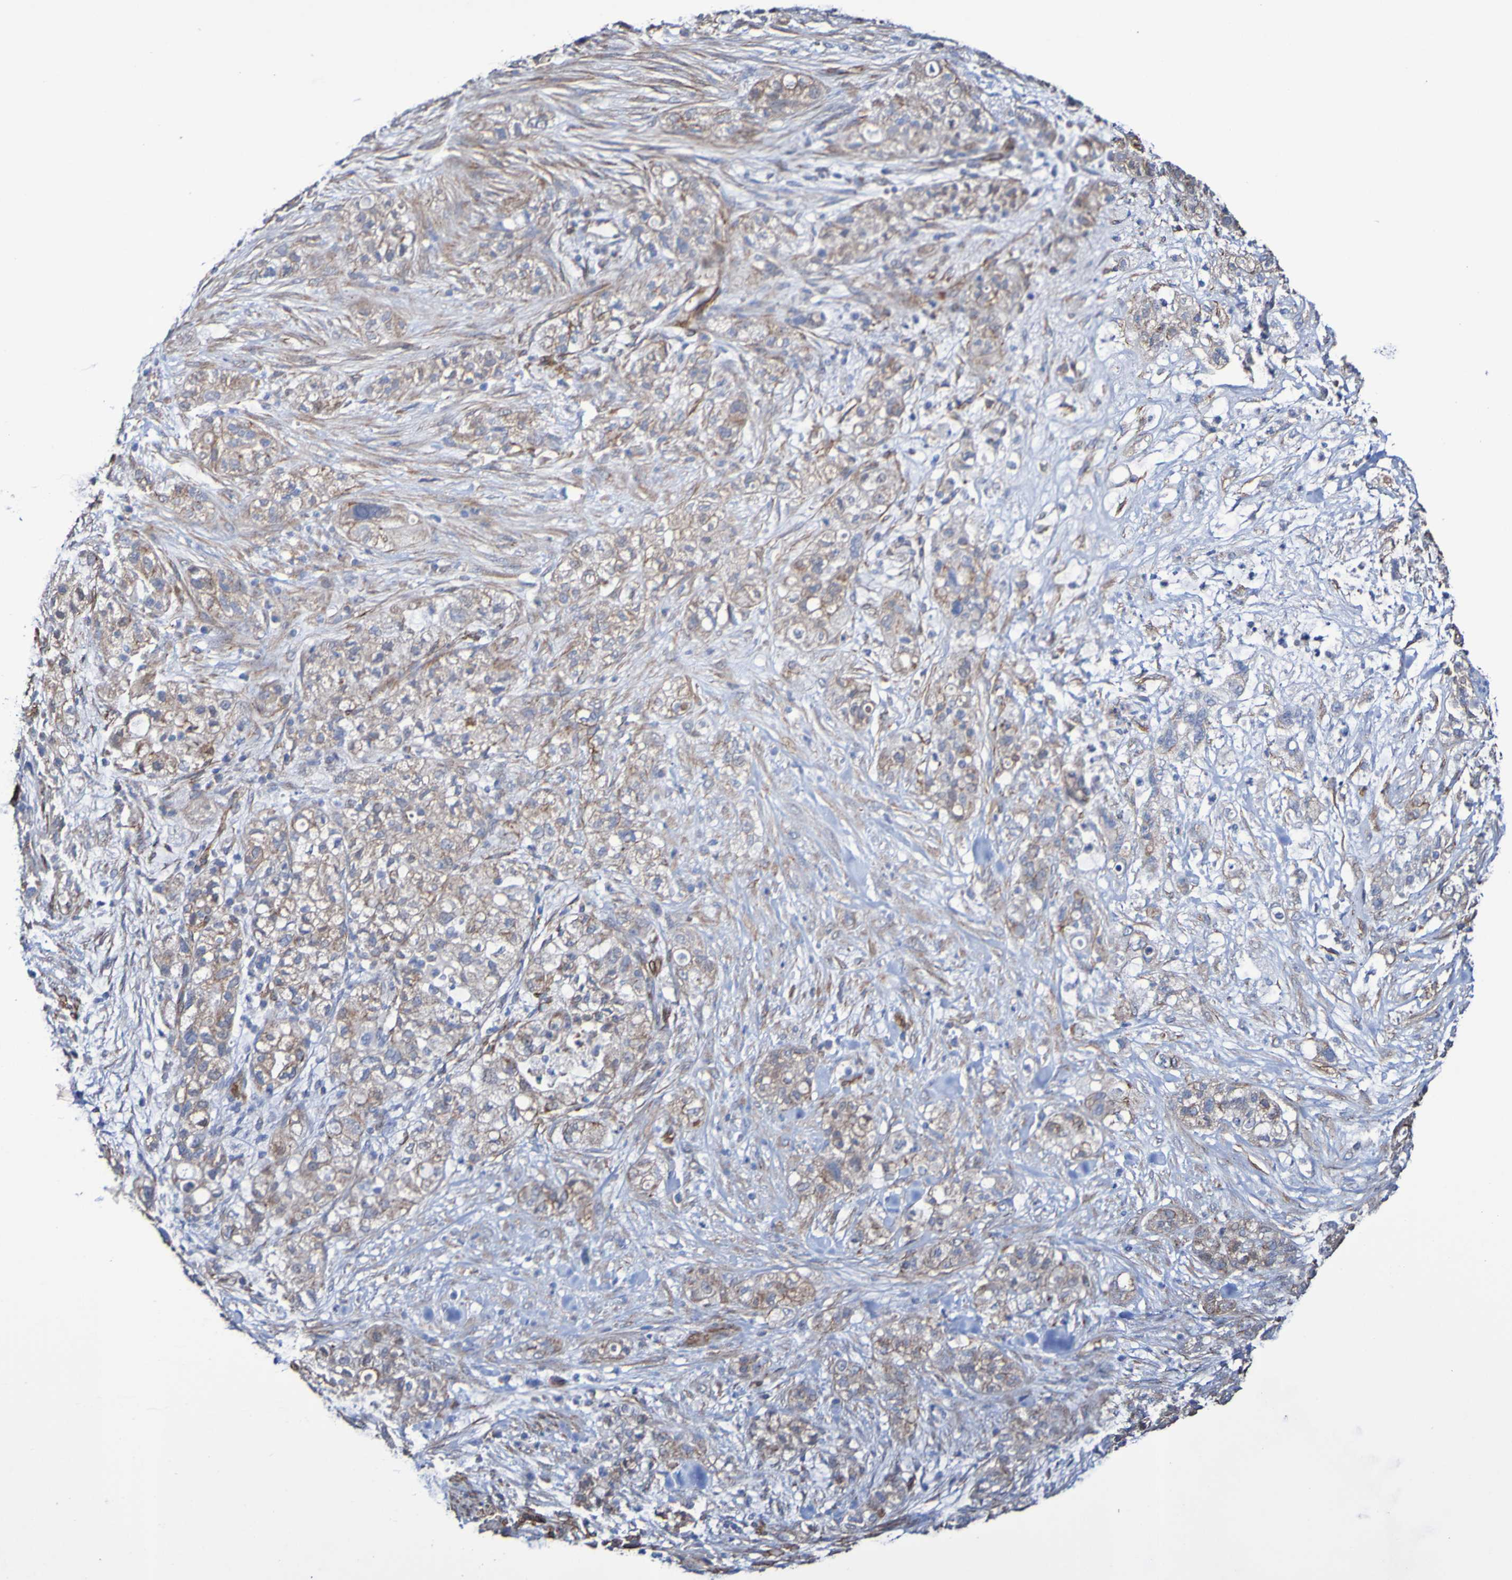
{"staining": {"intensity": "weak", "quantity": ">75%", "location": "cytoplasmic/membranous"}, "tissue": "pancreatic cancer", "cell_type": "Tumor cells", "image_type": "cancer", "snomed": [{"axis": "morphology", "description": "Adenocarcinoma, NOS"}, {"axis": "topography", "description": "Pancreas"}], "caption": "Protein staining of pancreatic adenocarcinoma tissue shows weak cytoplasmic/membranous staining in approximately >75% of tumor cells.", "gene": "ELMOD3", "patient": {"sex": "female", "age": 78}}